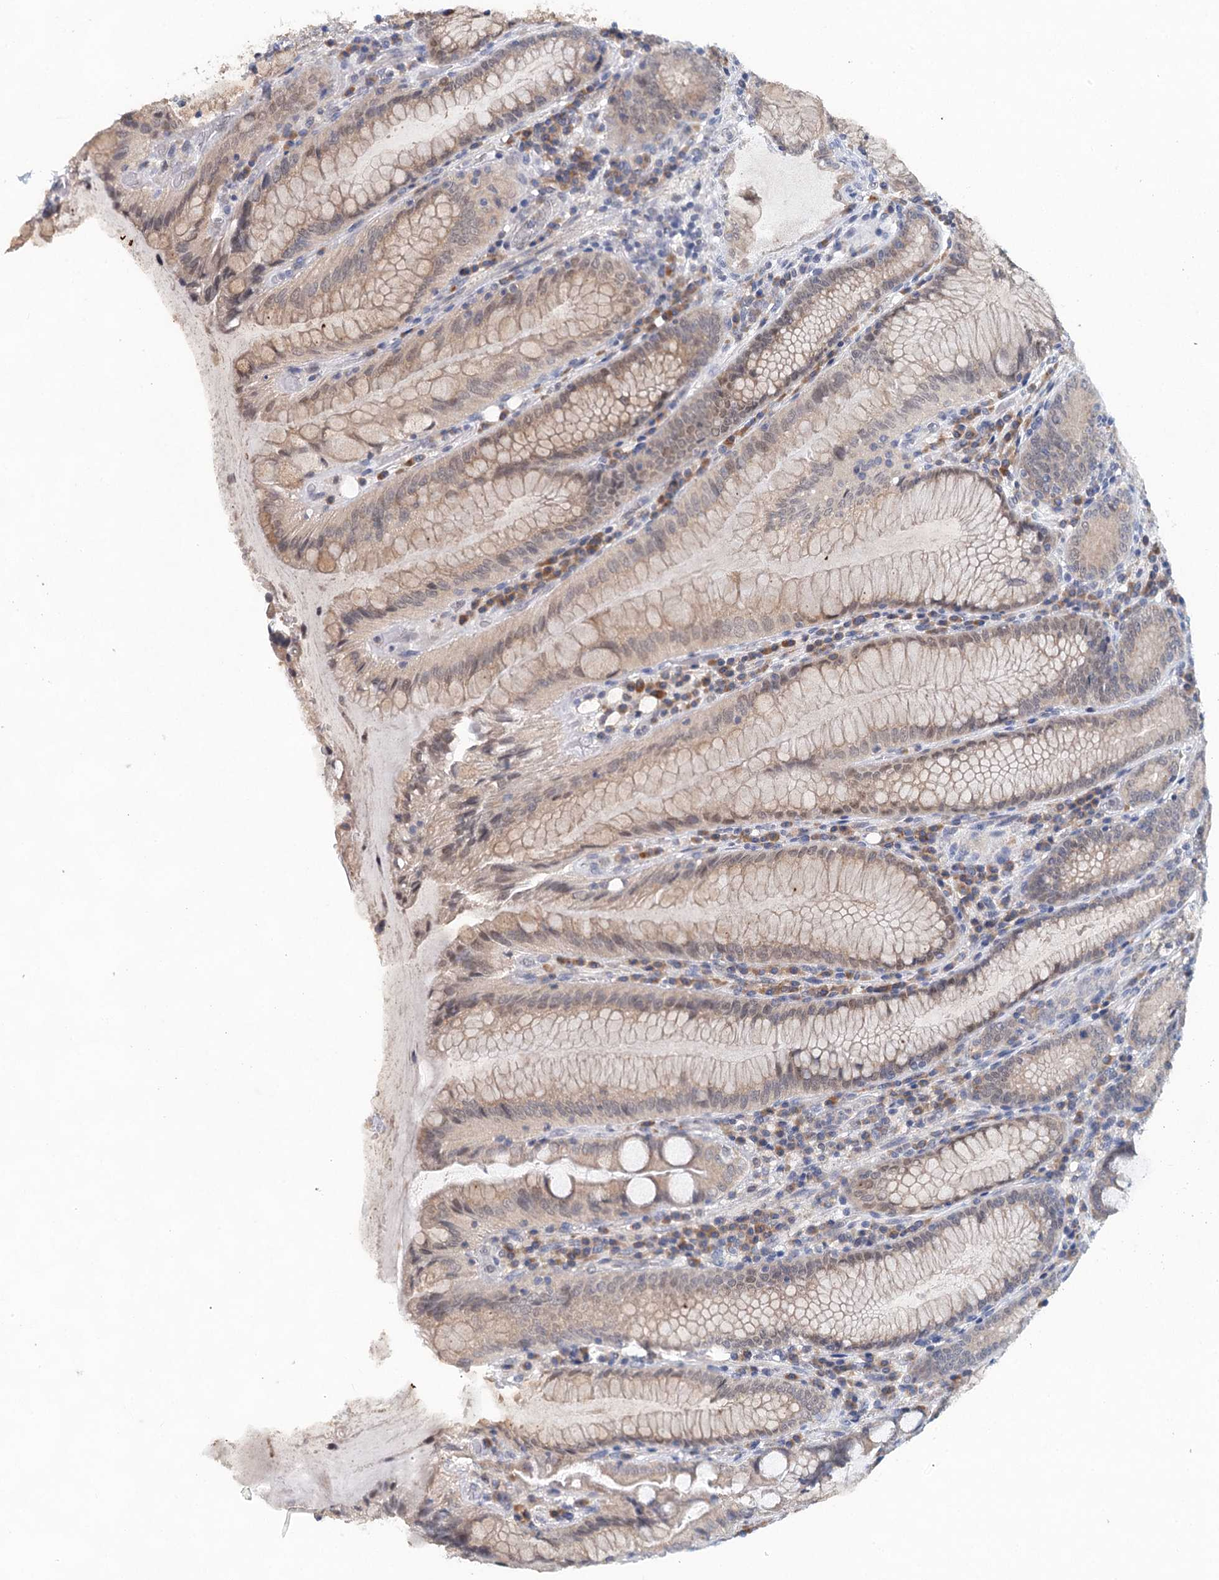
{"staining": {"intensity": "weak", "quantity": "25%-75%", "location": "cytoplasmic/membranous"}, "tissue": "stomach", "cell_type": "Glandular cells", "image_type": "normal", "snomed": [{"axis": "morphology", "description": "Normal tissue, NOS"}, {"axis": "topography", "description": "Stomach, upper"}, {"axis": "topography", "description": "Stomach, lower"}], "caption": "A brown stain highlights weak cytoplasmic/membranous staining of a protein in glandular cells of normal human stomach.", "gene": "BLTP1", "patient": {"sex": "female", "age": 76}}